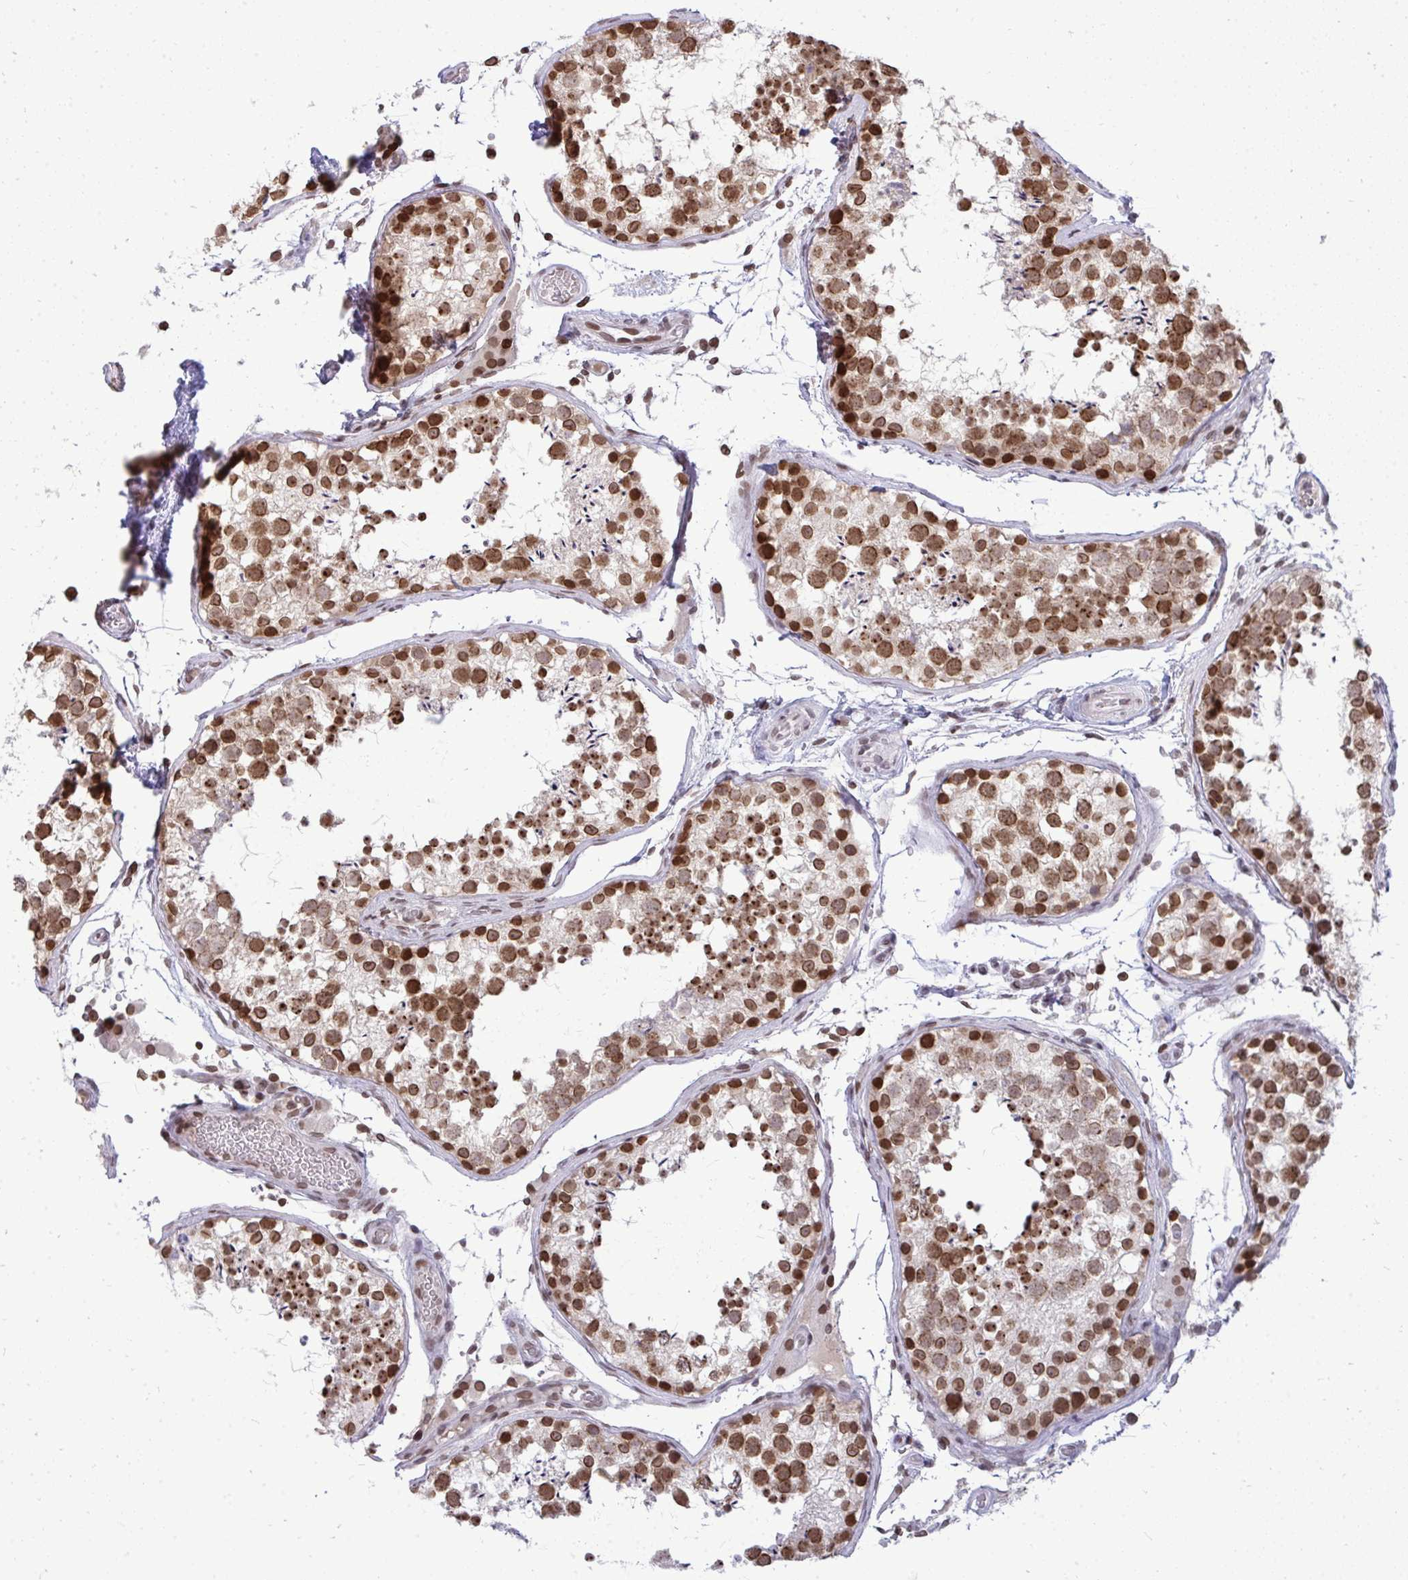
{"staining": {"intensity": "moderate", "quantity": ">75%", "location": "nuclear"}, "tissue": "testis", "cell_type": "Cells in seminiferous ducts", "image_type": "normal", "snomed": [{"axis": "morphology", "description": "Normal tissue, NOS"}, {"axis": "topography", "description": "Testis"}], "caption": "Immunohistochemistry image of unremarkable testis: human testis stained using immunohistochemistry (IHC) displays medium levels of moderate protein expression localized specifically in the nuclear of cells in seminiferous ducts, appearing as a nuclear brown color.", "gene": "JPT1", "patient": {"sex": "male", "age": 29}}